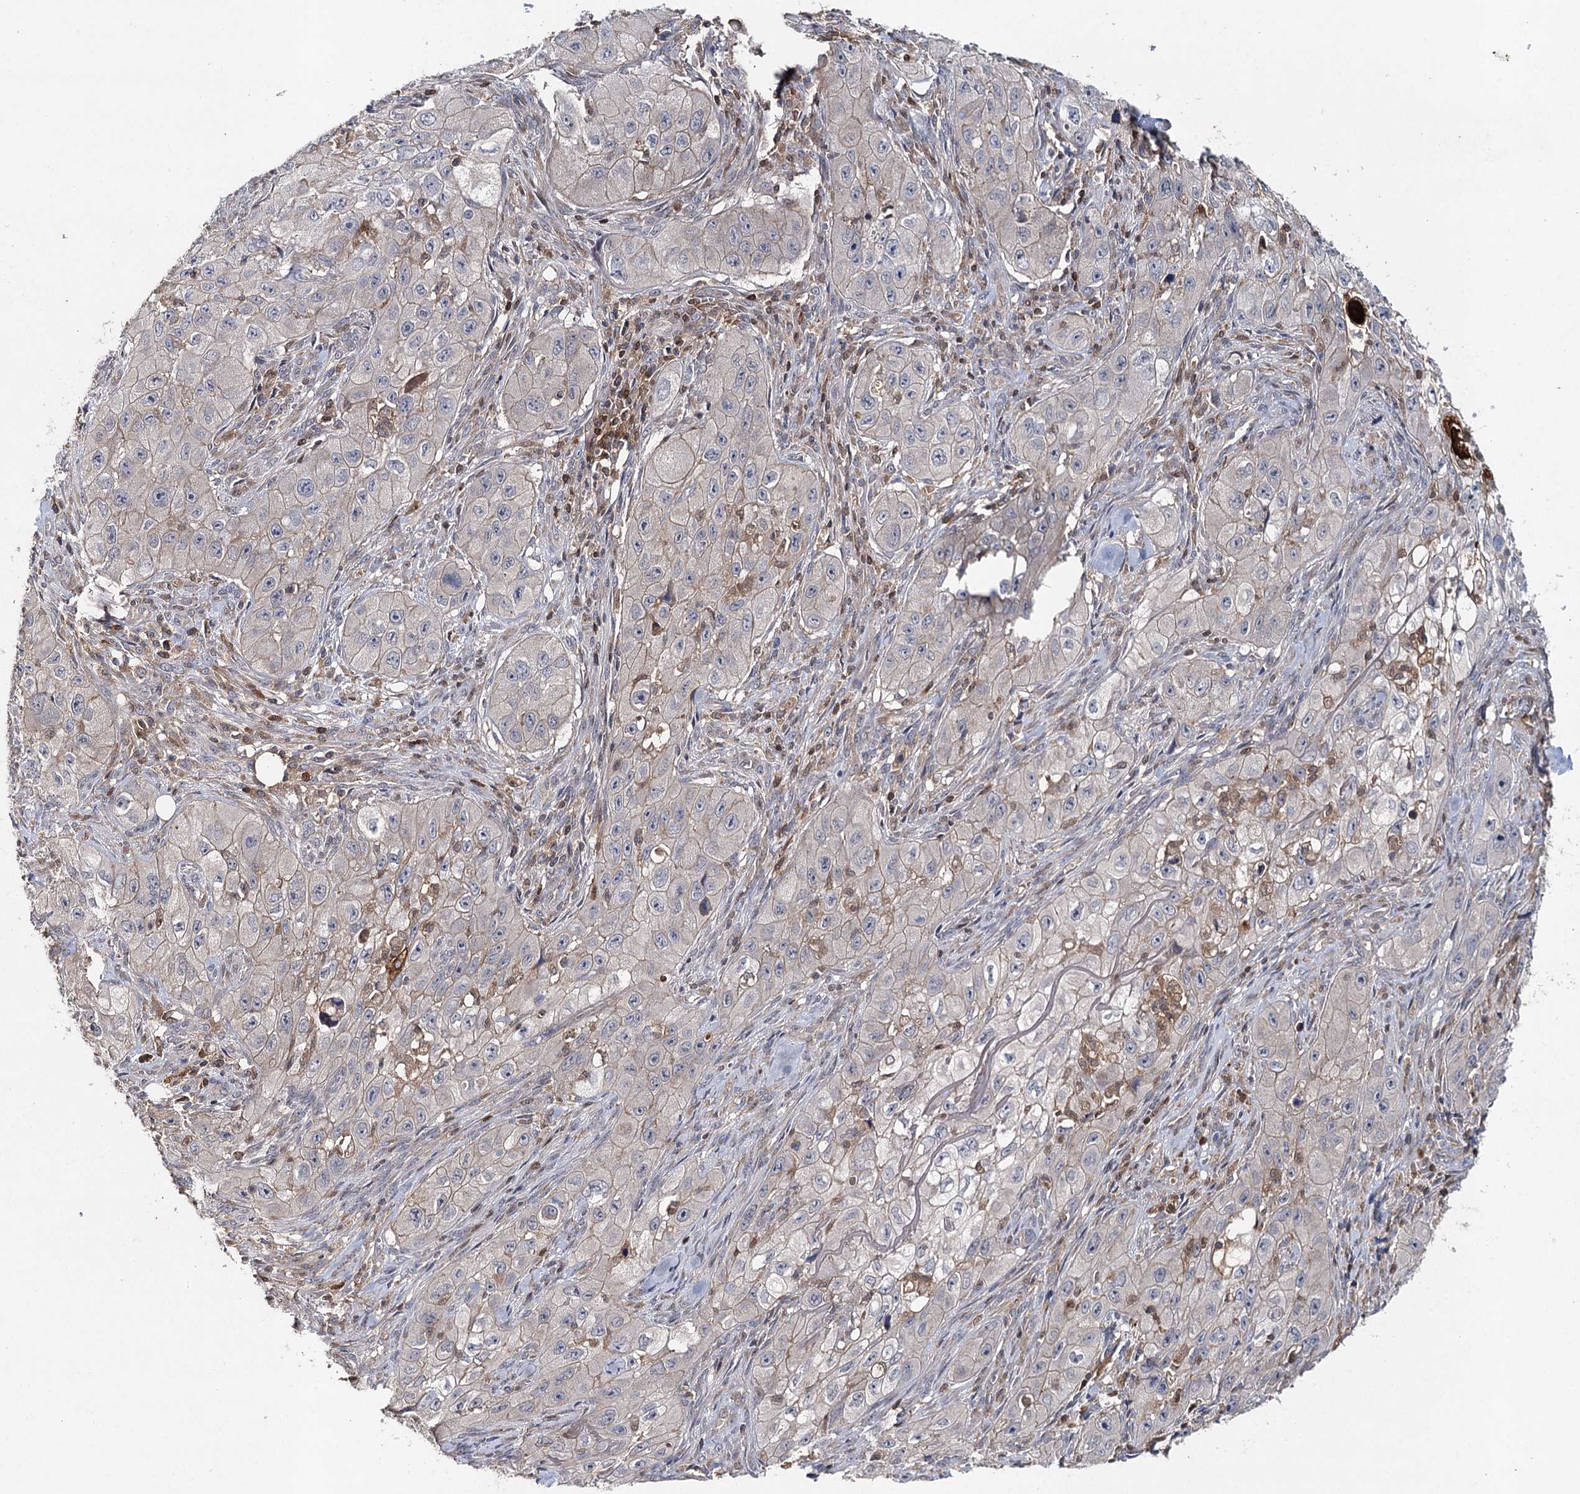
{"staining": {"intensity": "negative", "quantity": "none", "location": "none"}, "tissue": "skin cancer", "cell_type": "Tumor cells", "image_type": "cancer", "snomed": [{"axis": "morphology", "description": "Squamous cell carcinoma, NOS"}, {"axis": "topography", "description": "Skin"}, {"axis": "topography", "description": "Subcutis"}], "caption": "Squamous cell carcinoma (skin) stained for a protein using IHC reveals no staining tumor cells.", "gene": "SLC41A2", "patient": {"sex": "male", "age": 73}}